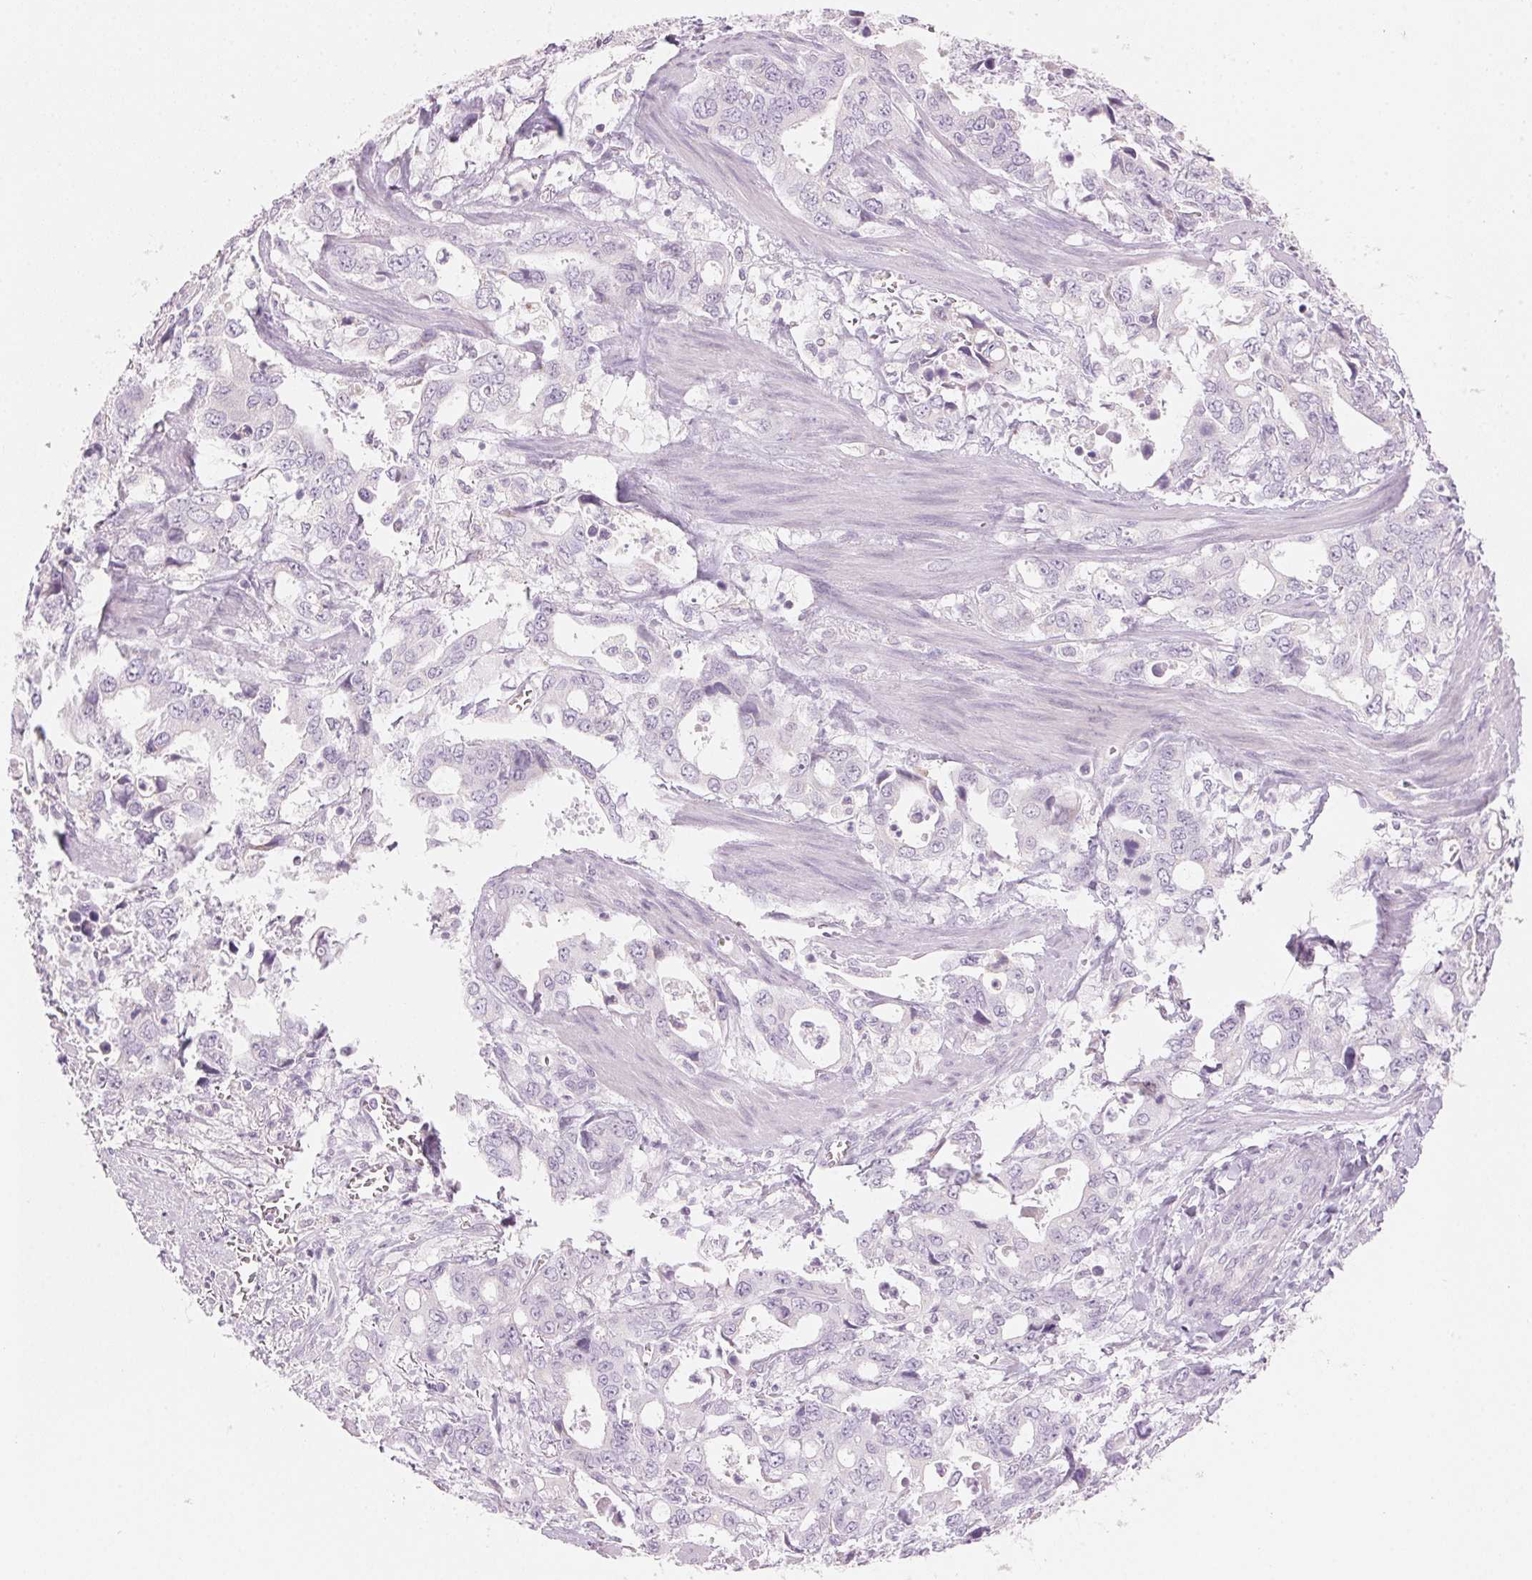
{"staining": {"intensity": "negative", "quantity": "none", "location": "none"}, "tissue": "stomach cancer", "cell_type": "Tumor cells", "image_type": "cancer", "snomed": [{"axis": "morphology", "description": "Adenocarcinoma, NOS"}, {"axis": "topography", "description": "Stomach, upper"}], "caption": "Immunohistochemical staining of human adenocarcinoma (stomach) reveals no significant expression in tumor cells.", "gene": "HOXB13", "patient": {"sex": "male", "age": 74}}